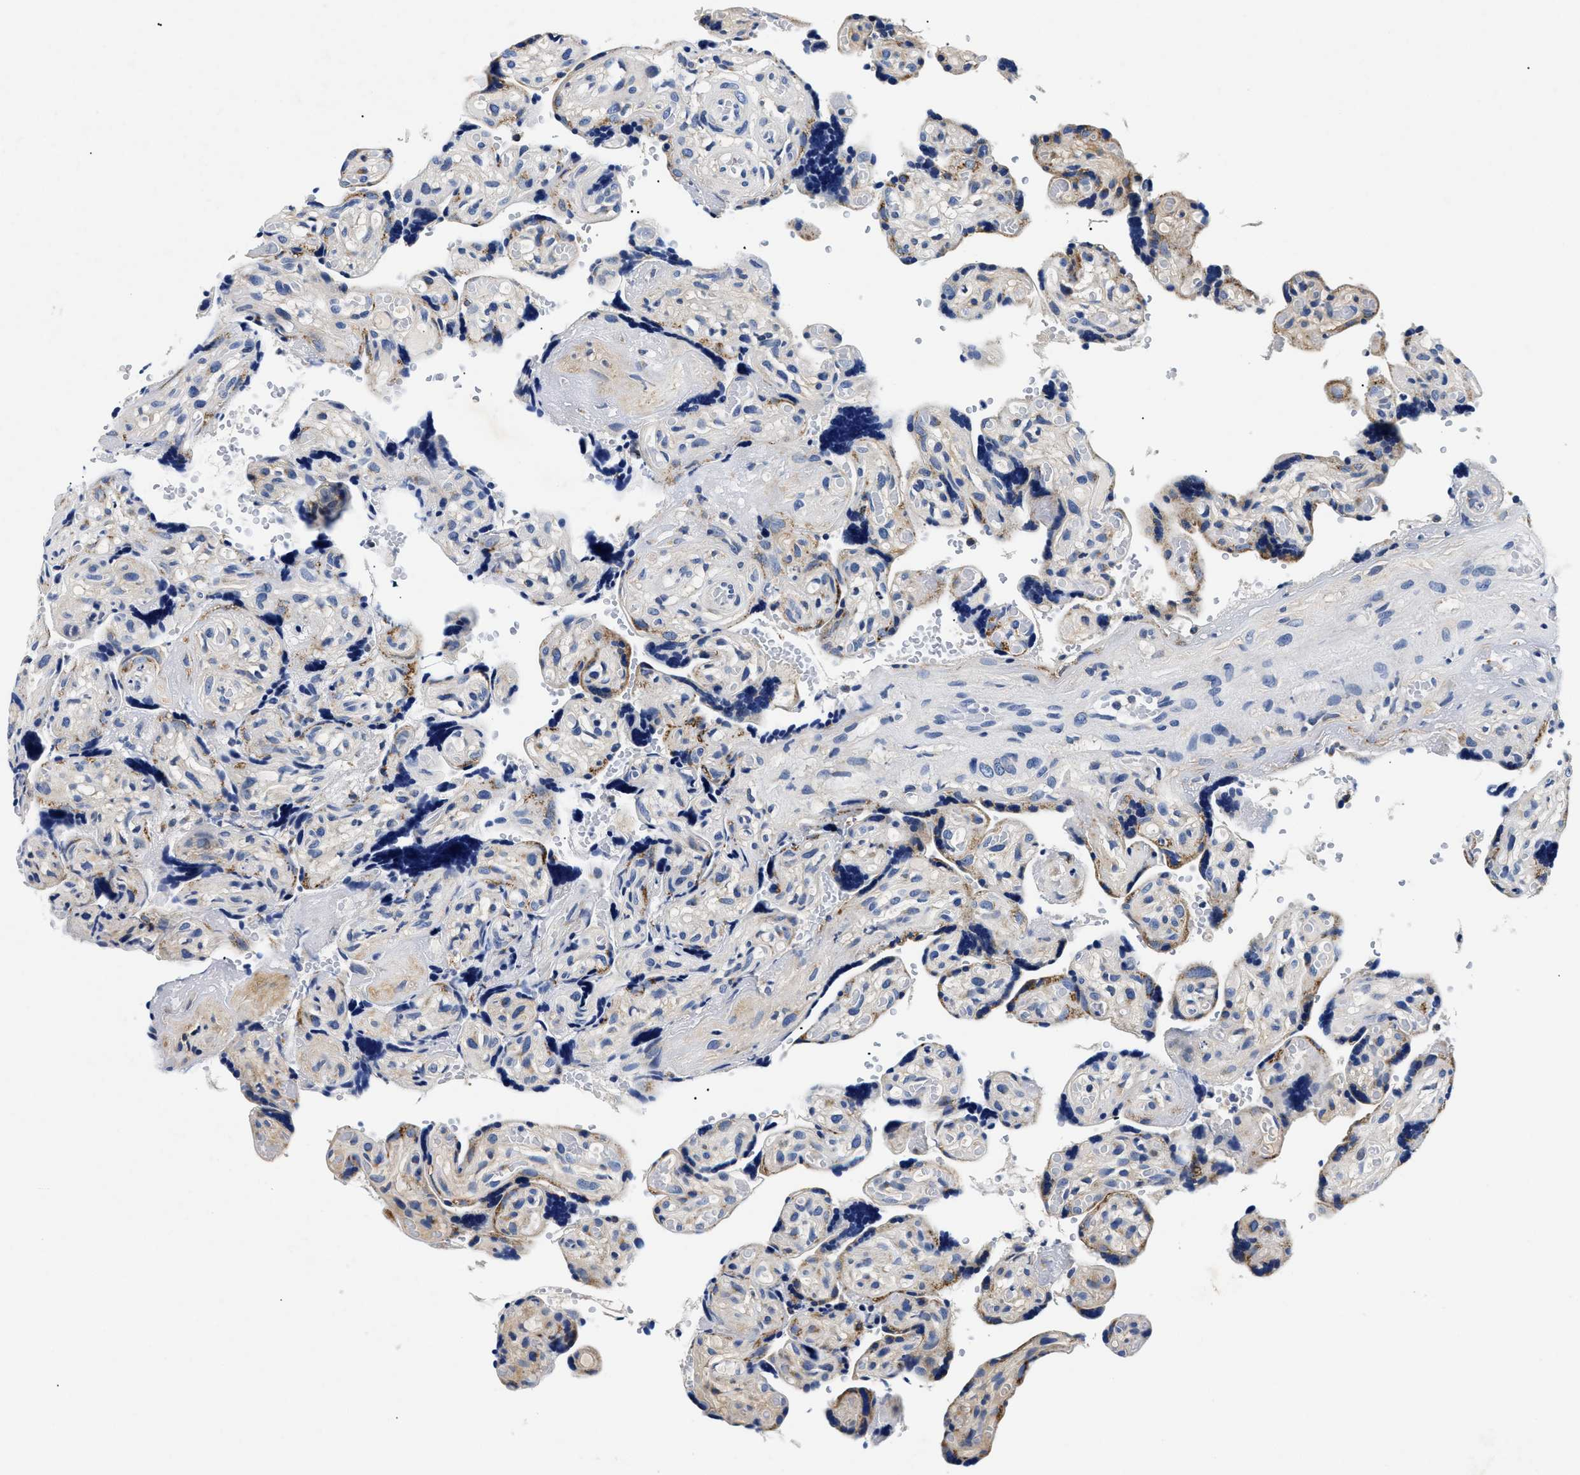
{"staining": {"intensity": "negative", "quantity": "none", "location": "none"}, "tissue": "placenta", "cell_type": "Decidual cells", "image_type": "normal", "snomed": [{"axis": "morphology", "description": "Normal tissue, NOS"}, {"axis": "topography", "description": "Placenta"}], "caption": "DAB (3,3'-diaminobenzidine) immunohistochemical staining of benign placenta exhibits no significant staining in decidual cells. (DAB (3,3'-diaminobenzidine) immunohistochemistry (IHC) with hematoxylin counter stain).", "gene": "MEA1", "patient": {"sex": "female", "age": 30}}